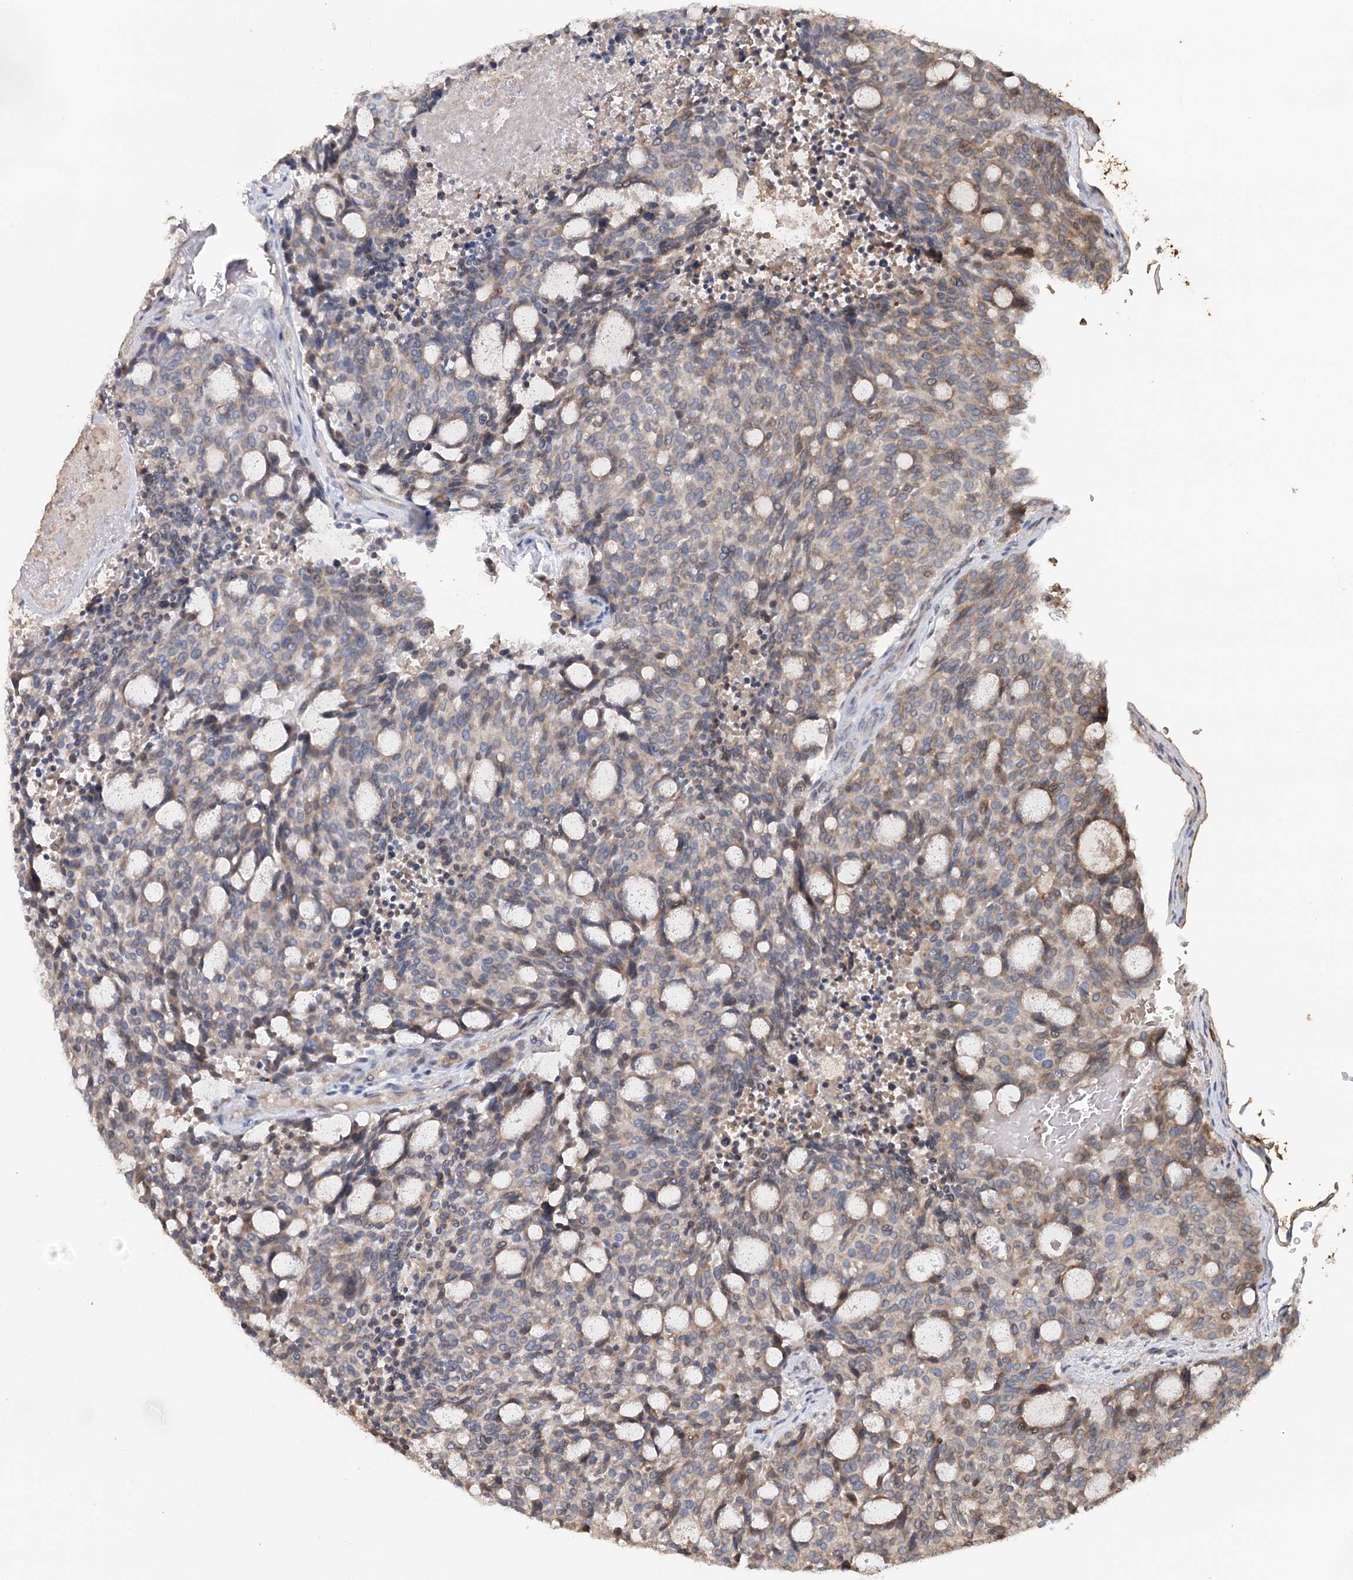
{"staining": {"intensity": "weak", "quantity": "<25%", "location": "cytoplasmic/membranous"}, "tissue": "carcinoid", "cell_type": "Tumor cells", "image_type": "cancer", "snomed": [{"axis": "morphology", "description": "Carcinoid, malignant, NOS"}, {"axis": "topography", "description": "Pancreas"}], "caption": "Immunohistochemistry (IHC) of carcinoid displays no staining in tumor cells. The staining is performed using DAB brown chromogen with nuclei counter-stained in using hematoxylin.", "gene": "SYVN1", "patient": {"sex": "female", "age": 54}}